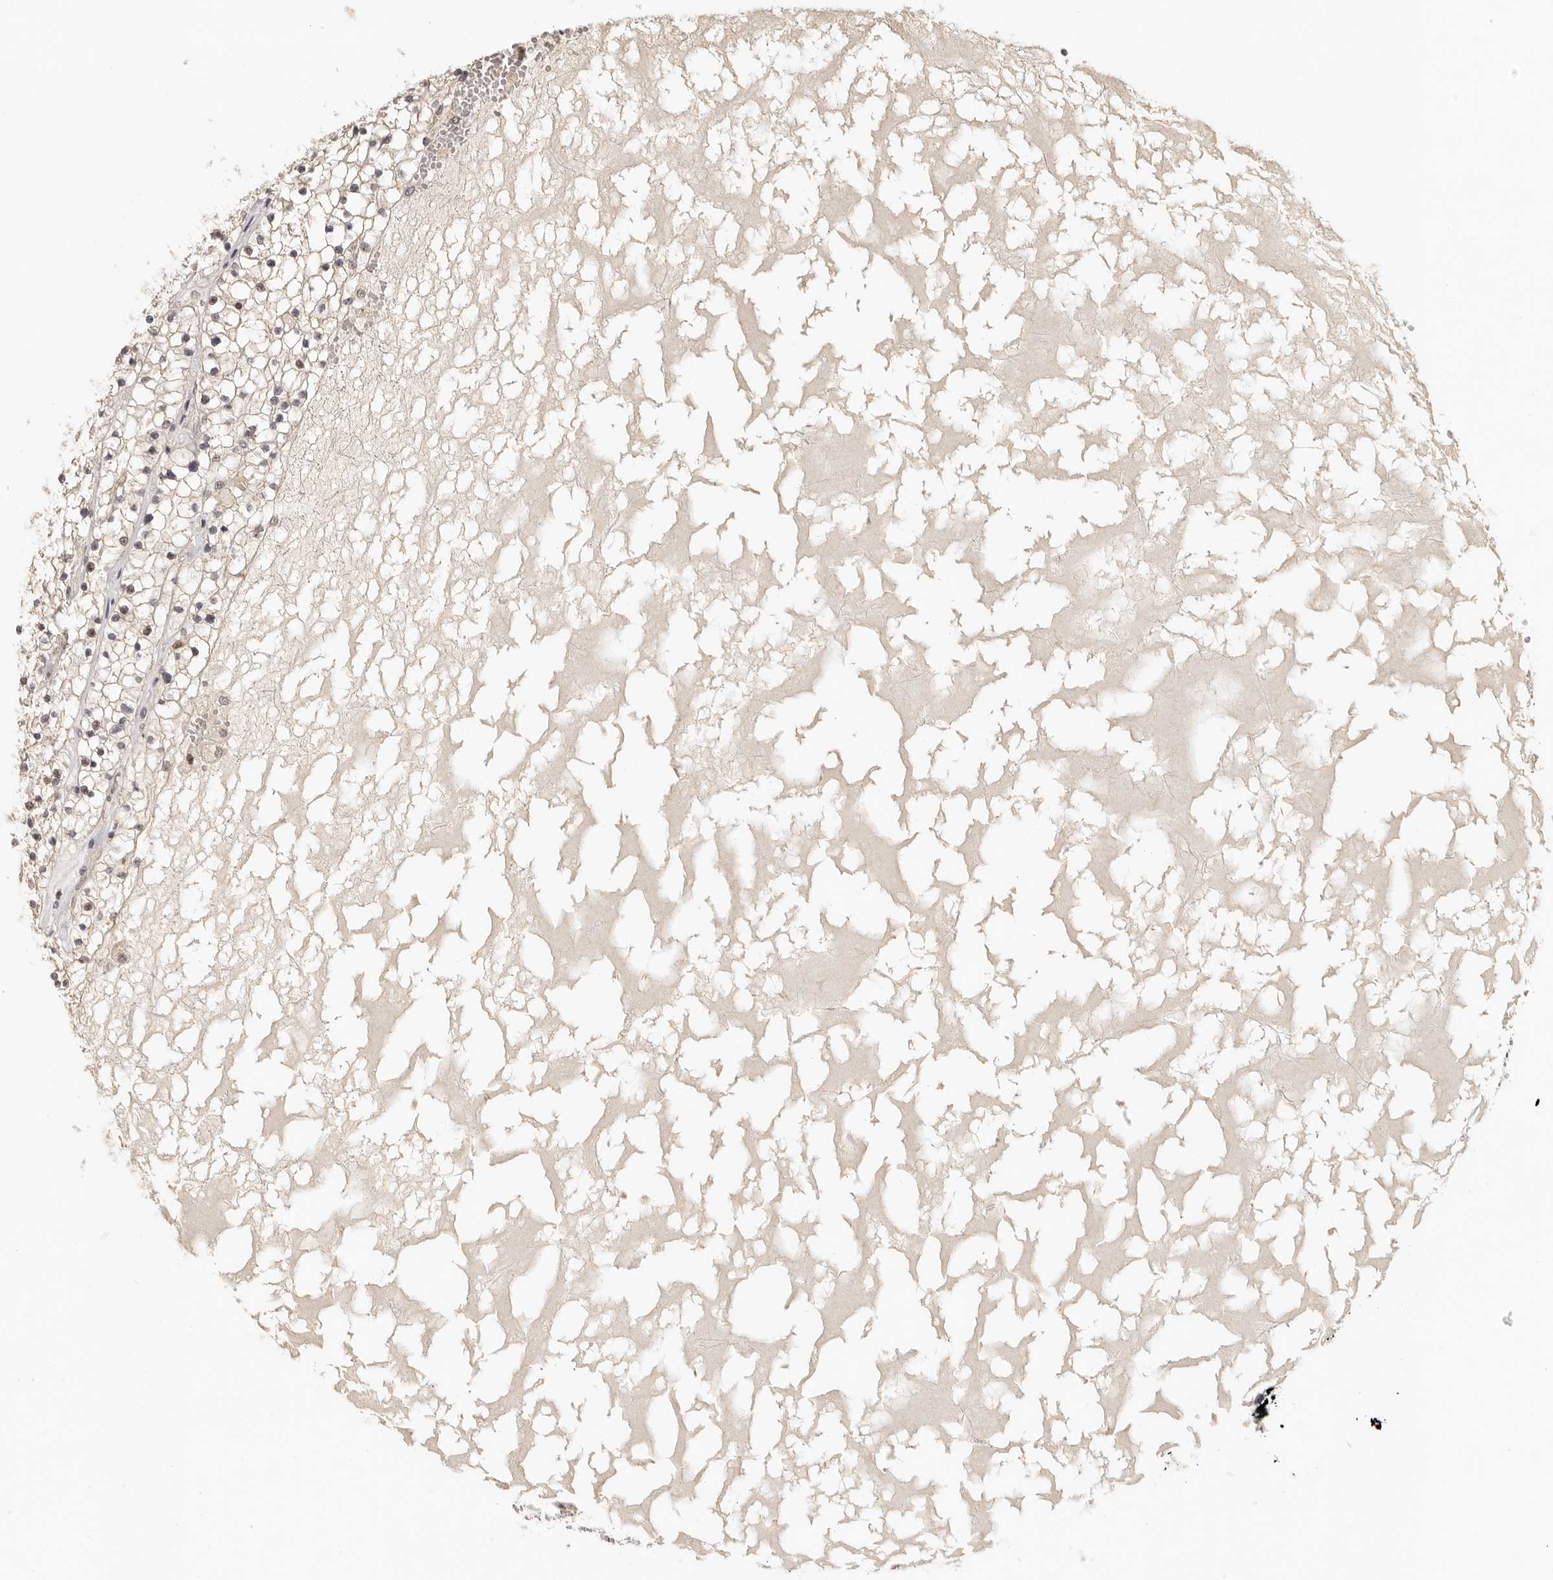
{"staining": {"intensity": "weak", "quantity": "25%-75%", "location": "nuclear"}, "tissue": "renal cancer", "cell_type": "Tumor cells", "image_type": "cancer", "snomed": [{"axis": "morphology", "description": "Normal tissue, NOS"}, {"axis": "morphology", "description": "Adenocarcinoma, NOS"}, {"axis": "topography", "description": "Kidney"}], "caption": "Human renal cancer stained with a brown dye reveals weak nuclear positive expression in approximately 25%-75% of tumor cells.", "gene": "GPBP1L1", "patient": {"sex": "male", "age": 68}}